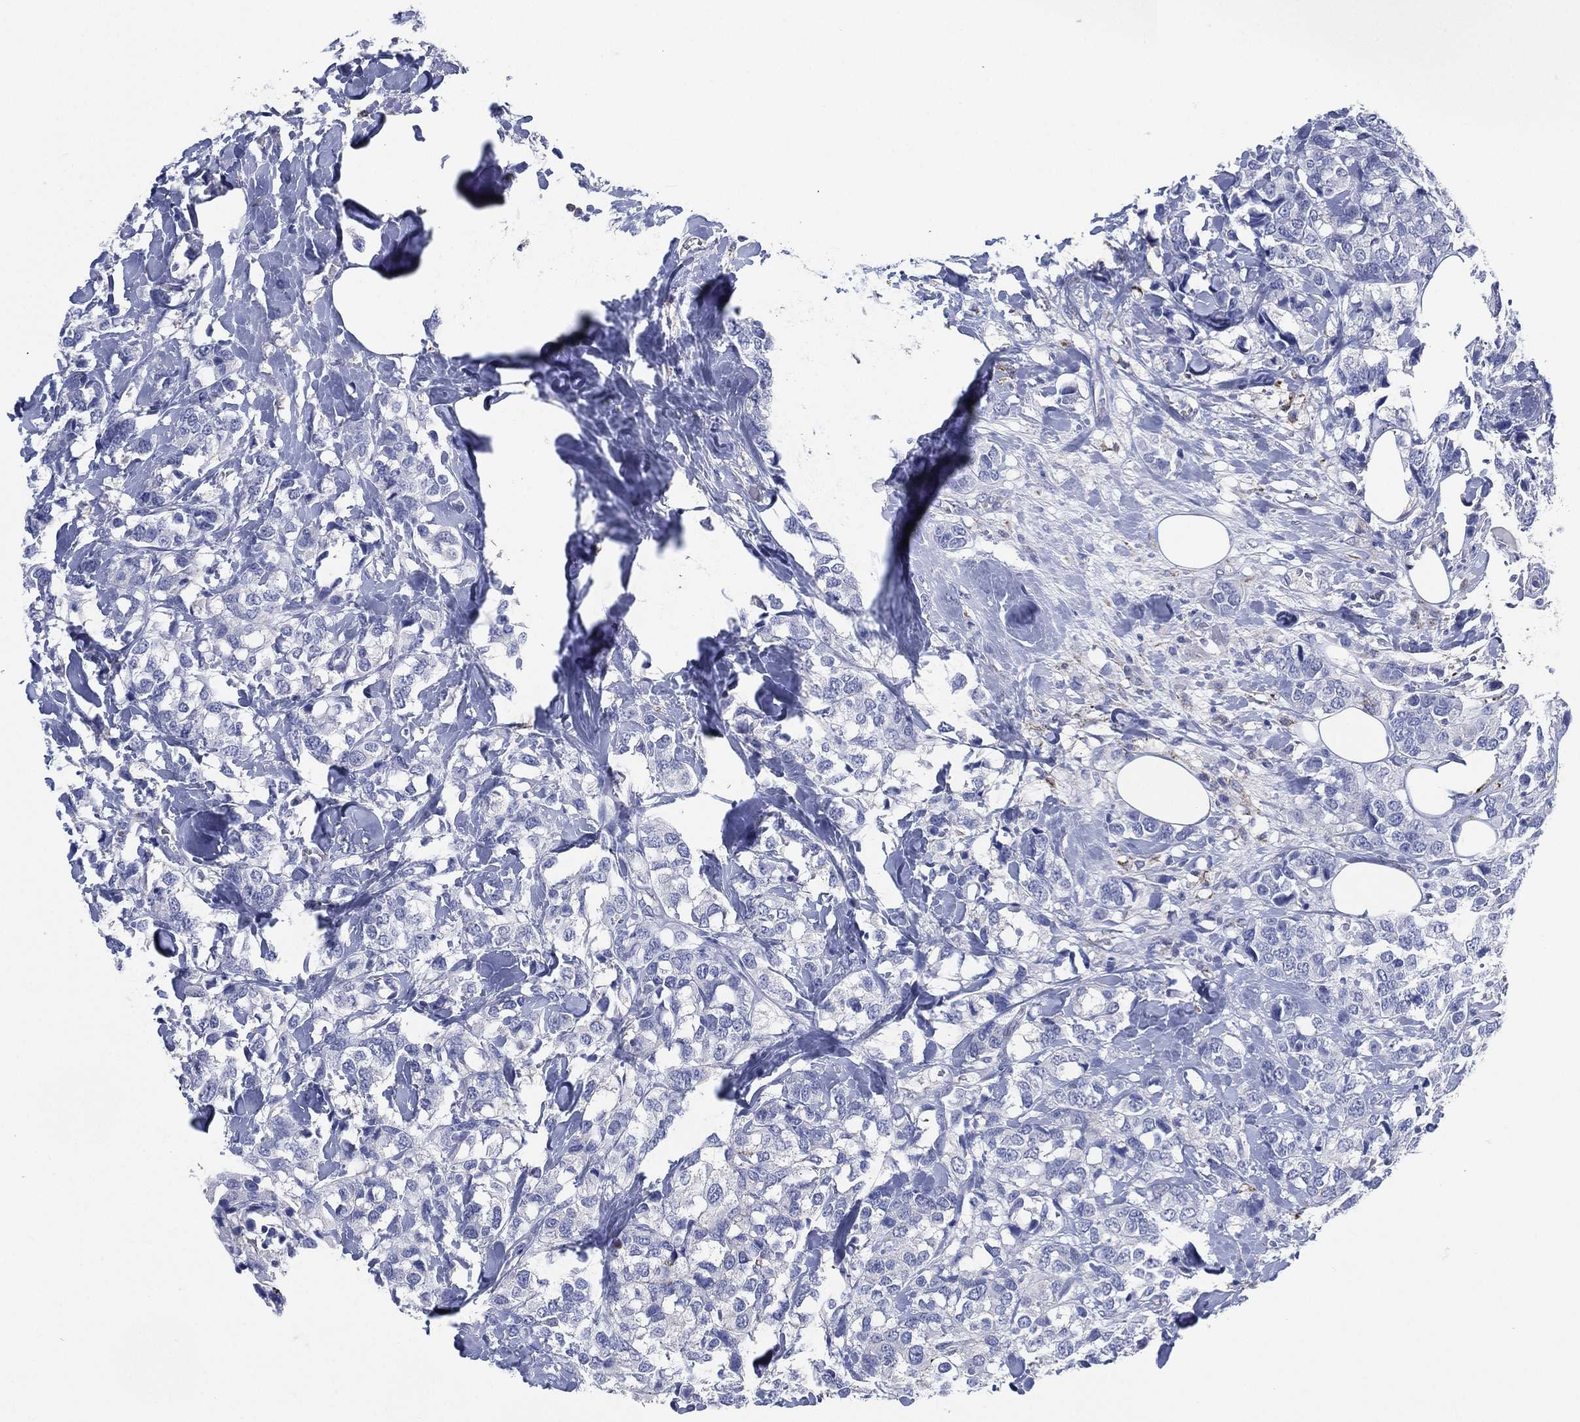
{"staining": {"intensity": "negative", "quantity": "none", "location": "none"}, "tissue": "breast cancer", "cell_type": "Tumor cells", "image_type": "cancer", "snomed": [{"axis": "morphology", "description": "Lobular carcinoma"}, {"axis": "topography", "description": "Breast"}], "caption": "Breast lobular carcinoma stained for a protein using immunohistochemistry (IHC) demonstrates no staining tumor cells.", "gene": "C5orf46", "patient": {"sex": "female", "age": 59}}